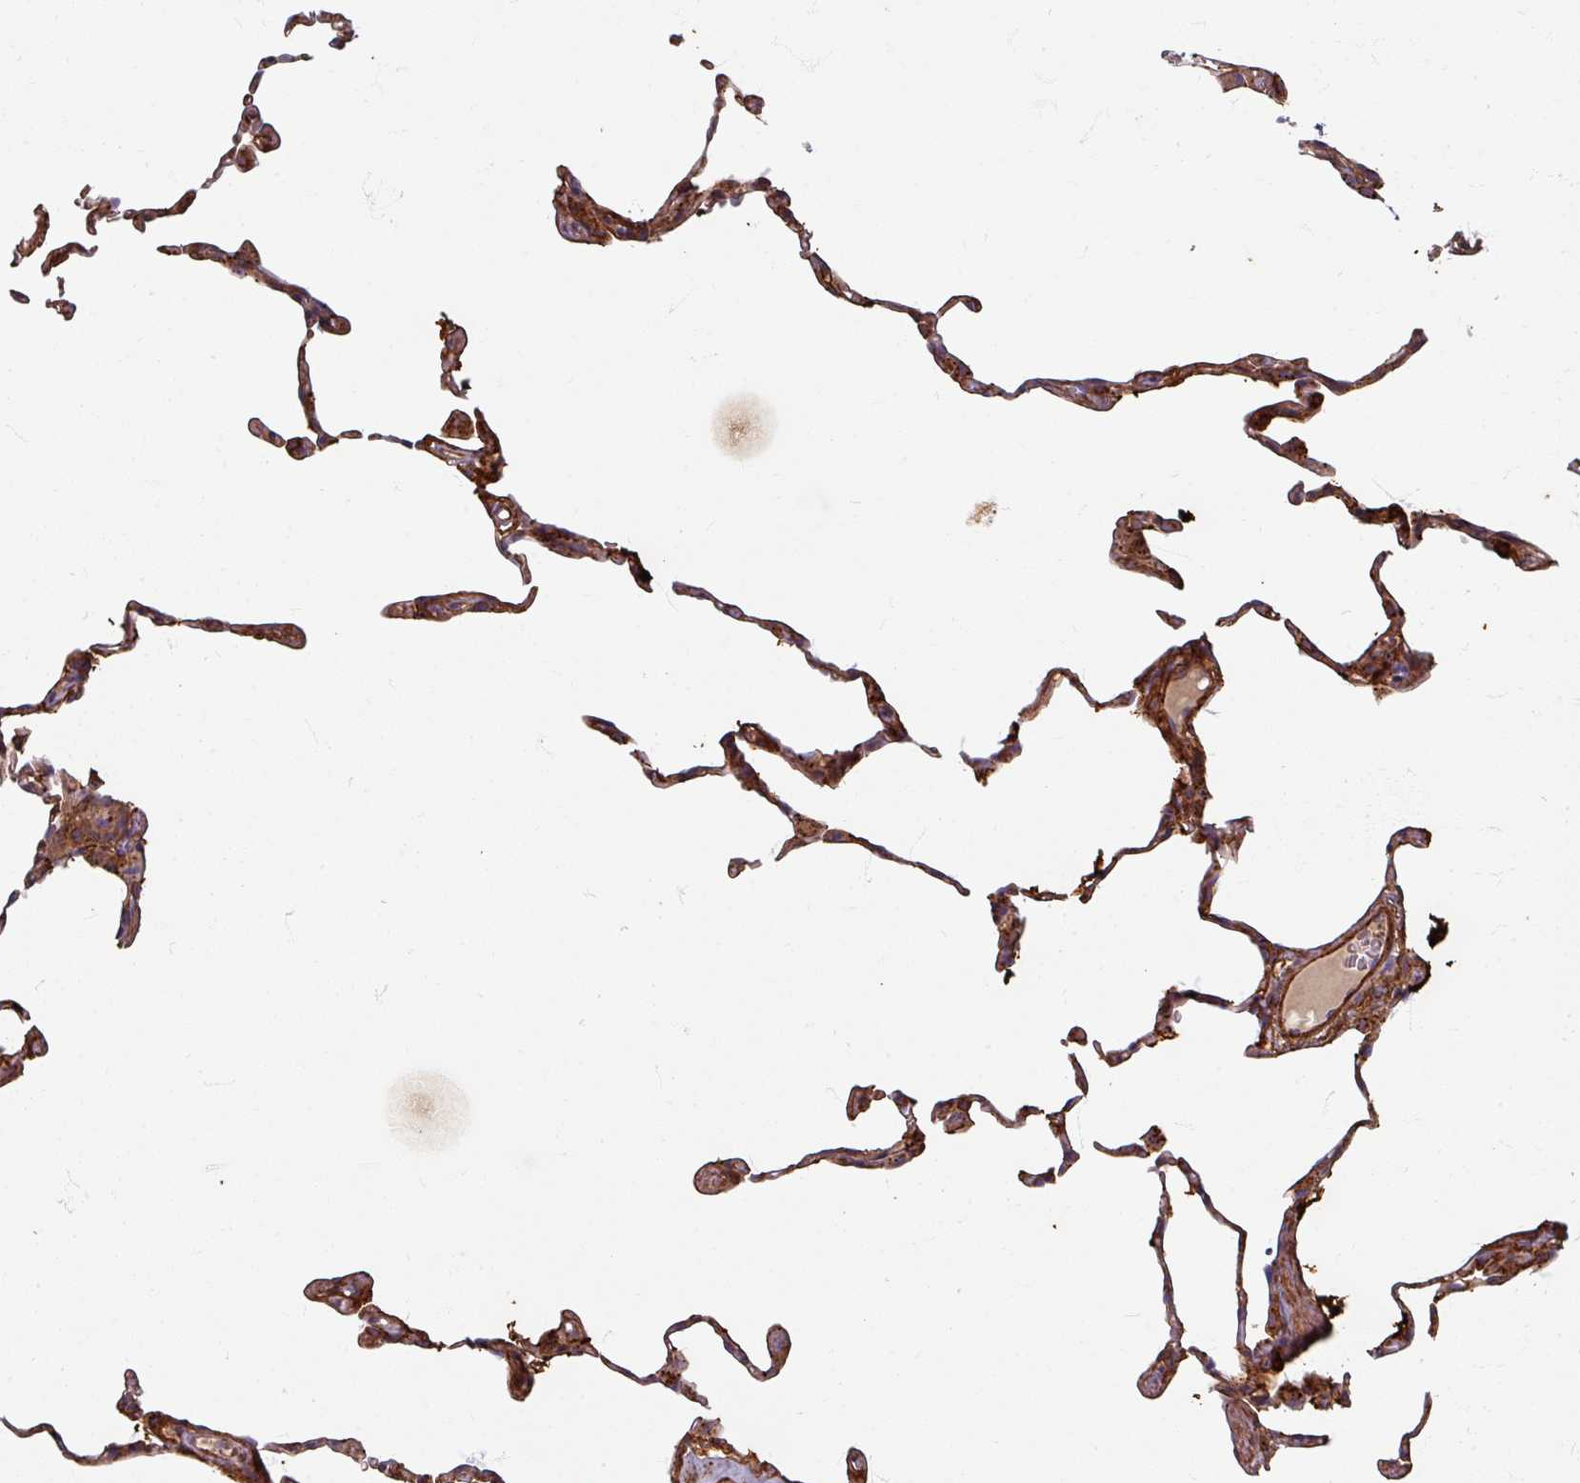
{"staining": {"intensity": "moderate", "quantity": ">75%", "location": "cytoplasmic/membranous"}, "tissue": "lung", "cell_type": "Alveolar cells", "image_type": "normal", "snomed": [{"axis": "morphology", "description": "Normal tissue, NOS"}, {"axis": "topography", "description": "Lung"}], "caption": "Immunohistochemistry photomicrograph of normal lung: lung stained using immunohistochemistry (IHC) reveals medium levels of moderate protein expression localized specifically in the cytoplasmic/membranous of alveolar cells, appearing as a cytoplasmic/membranous brown color.", "gene": "GABARAPL1", "patient": {"sex": "female", "age": 57}}